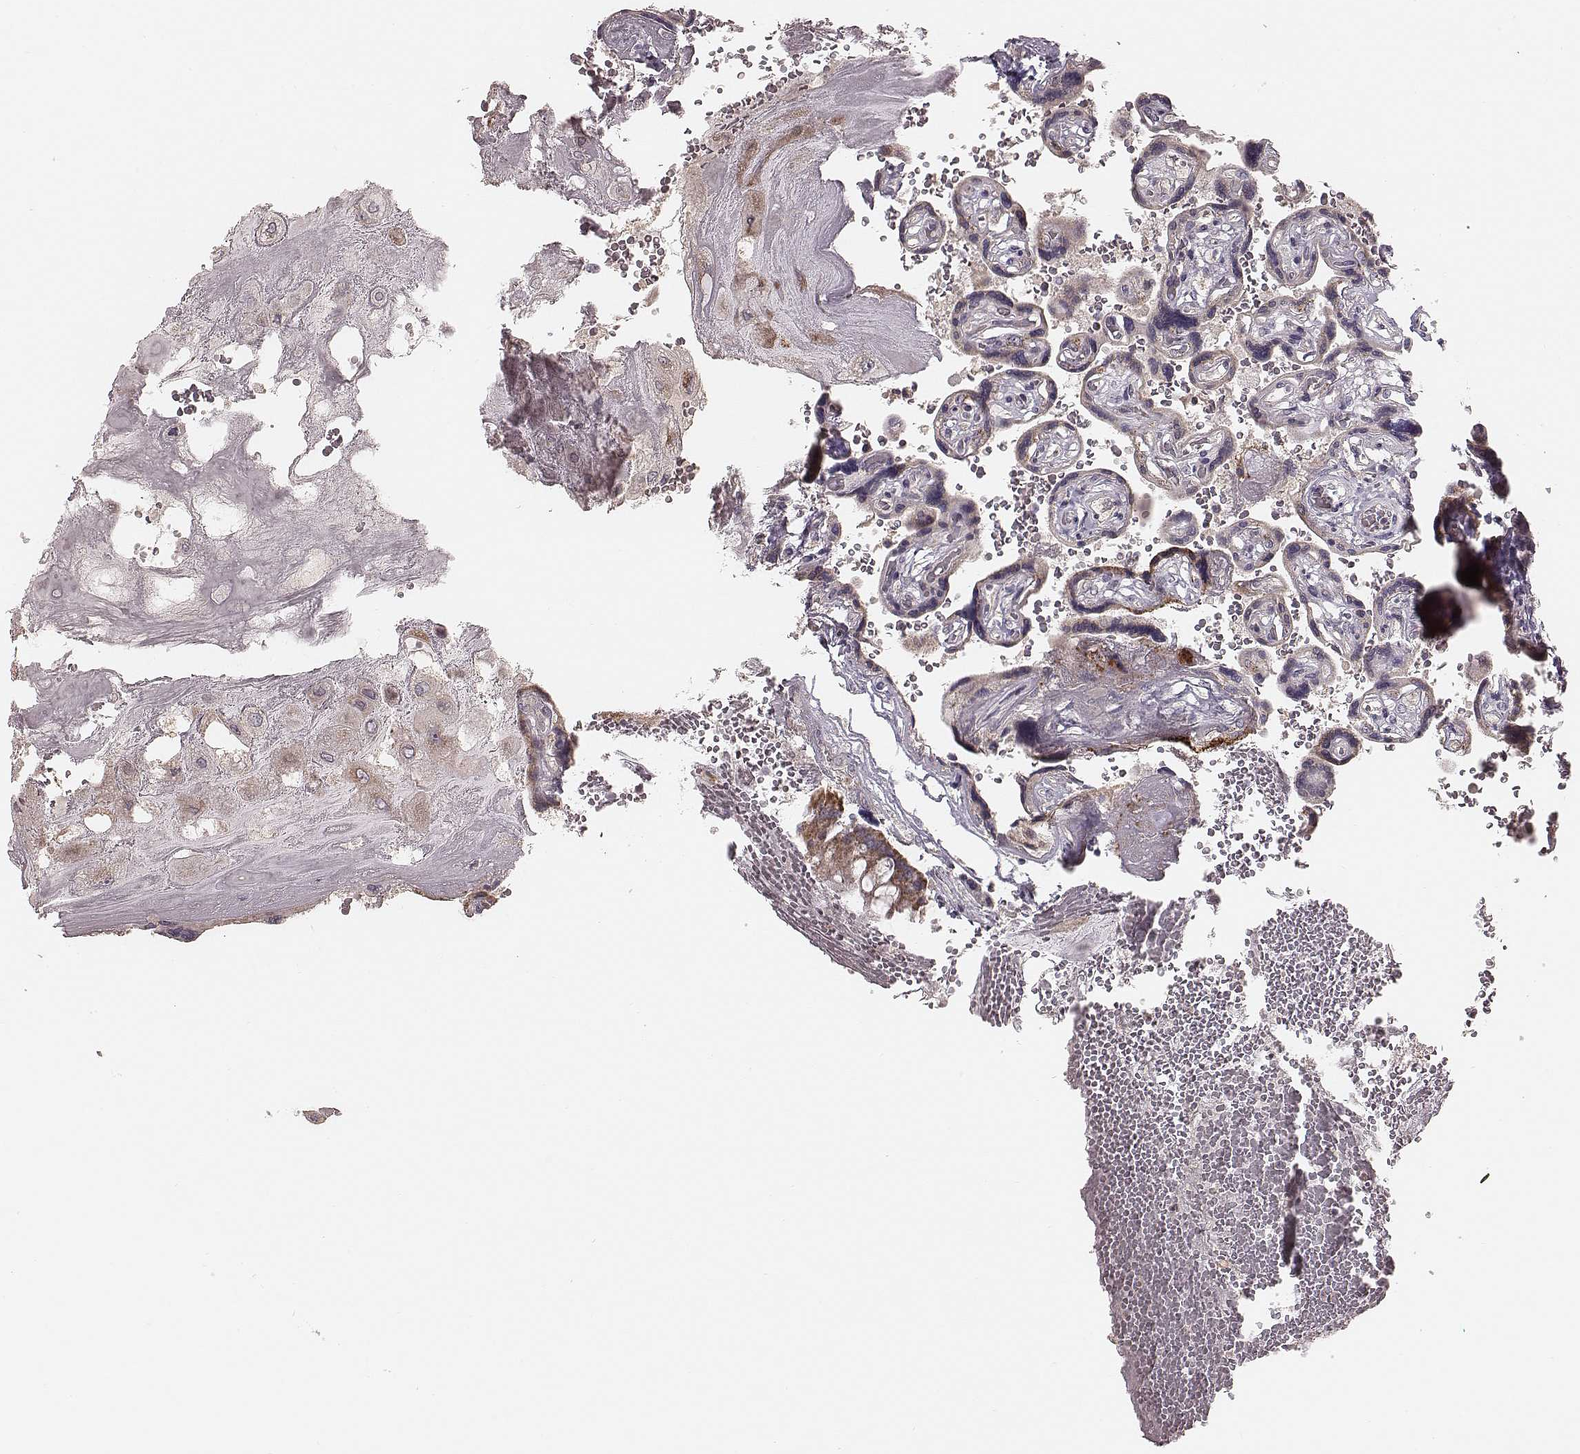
{"staining": {"intensity": "moderate", "quantity": "25%-75%", "location": "cytoplasmic/membranous"}, "tissue": "placenta", "cell_type": "Decidual cells", "image_type": "normal", "snomed": [{"axis": "morphology", "description": "Normal tissue, NOS"}, {"axis": "topography", "description": "Placenta"}], "caption": "Protein staining of benign placenta demonstrates moderate cytoplasmic/membranous positivity in about 25%-75% of decidual cells.", "gene": "MRPS27", "patient": {"sex": "female", "age": 32}}